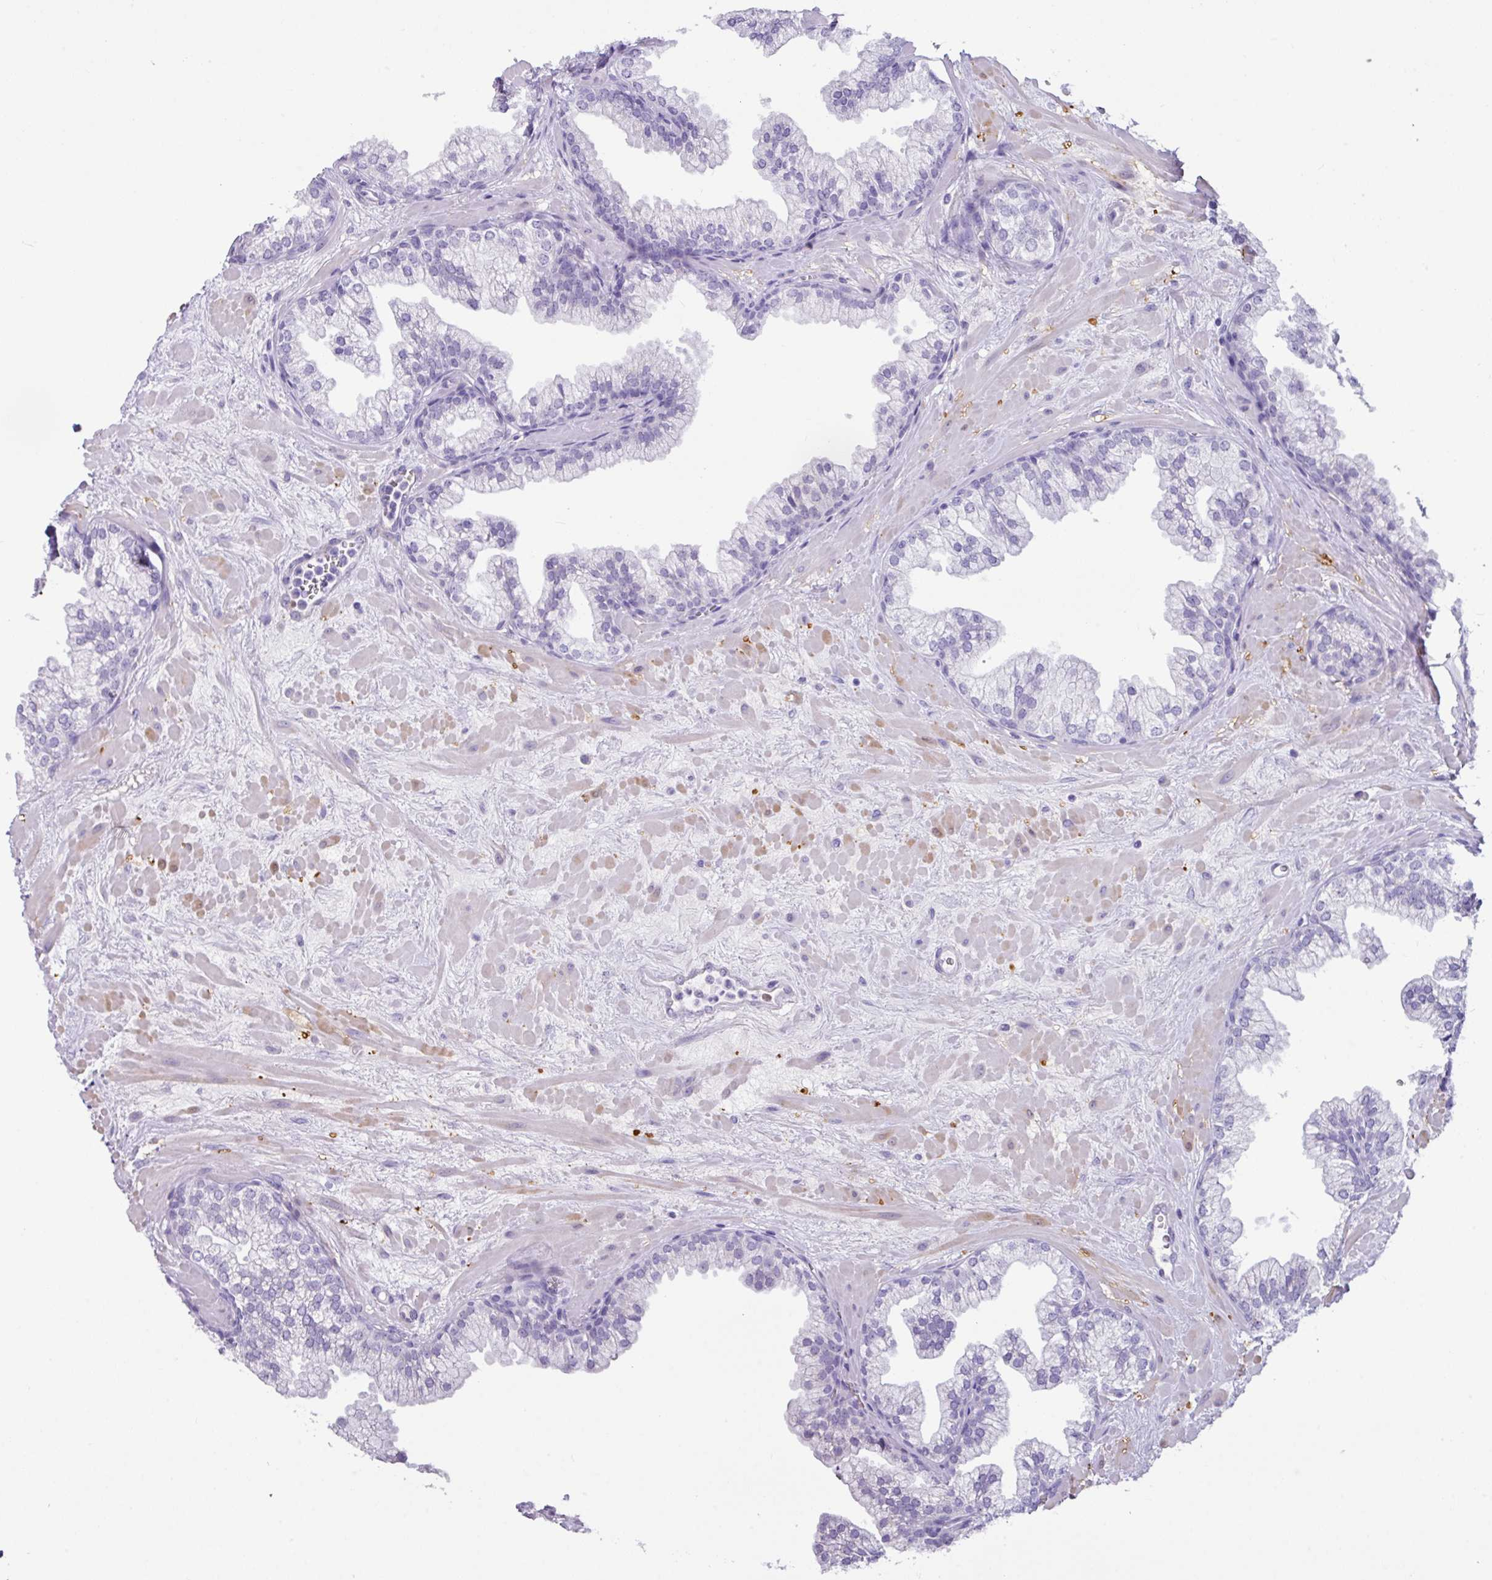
{"staining": {"intensity": "negative", "quantity": "none", "location": "none"}, "tissue": "prostate", "cell_type": "Glandular cells", "image_type": "normal", "snomed": [{"axis": "morphology", "description": "Normal tissue, NOS"}, {"axis": "topography", "description": "Prostate"}, {"axis": "topography", "description": "Peripheral nerve tissue"}], "caption": "Glandular cells show no significant staining in normal prostate. The staining is performed using DAB brown chromogen with nuclei counter-stained in using hematoxylin.", "gene": "ZNF524", "patient": {"sex": "male", "age": 61}}